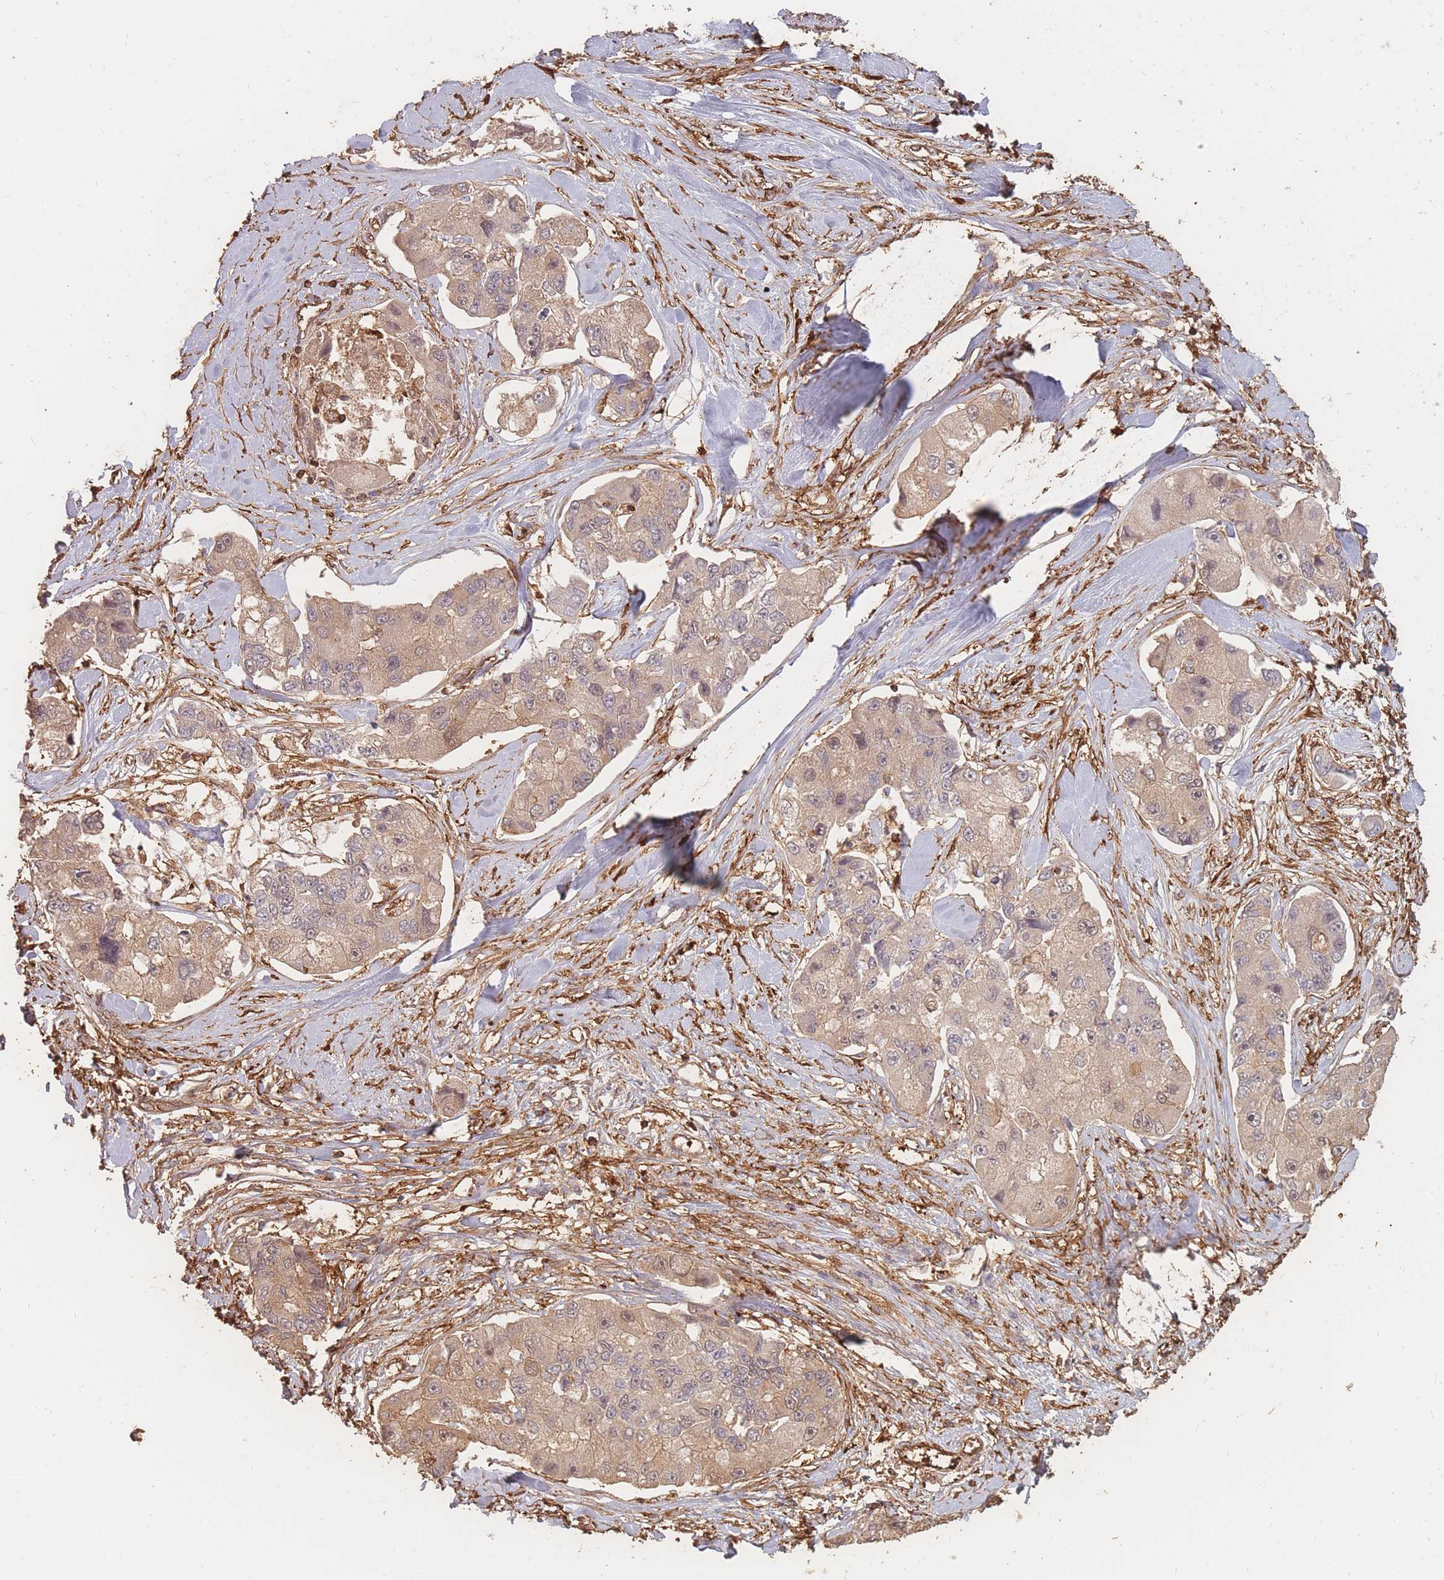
{"staining": {"intensity": "moderate", "quantity": ">75%", "location": "cytoplasmic/membranous,nuclear"}, "tissue": "lung cancer", "cell_type": "Tumor cells", "image_type": "cancer", "snomed": [{"axis": "morphology", "description": "Adenocarcinoma, NOS"}, {"axis": "topography", "description": "Lung"}], "caption": "Protein expression analysis of adenocarcinoma (lung) exhibits moderate cytoplasmic/membranous and nuclear staining in about >75% of tumor cells.", "gene": "PLS3", "patient": {"sex": "female", "age": 54}}